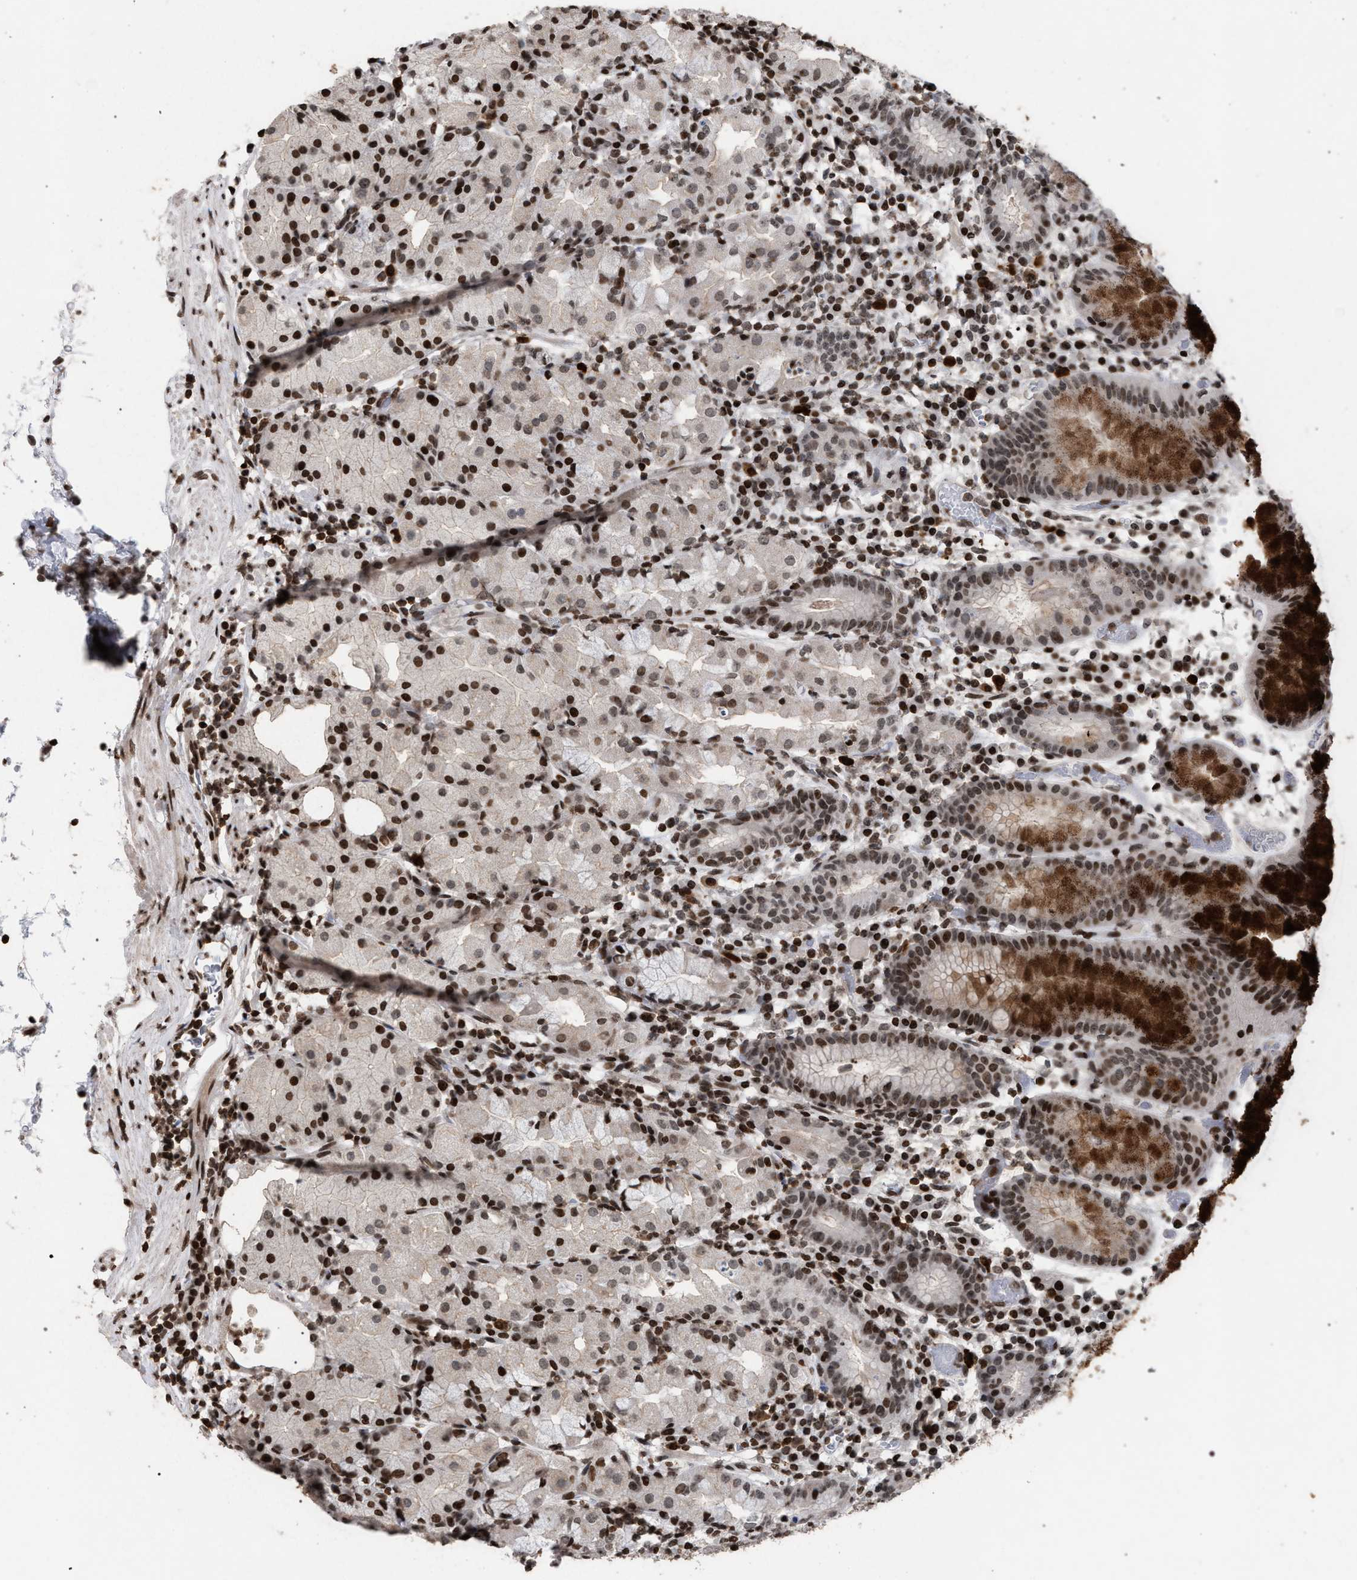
{"staining": {"intensity": "strong", "quantity": ">75%", "location": "cytoplasmic/membranous,nuclear"}, "tissue": "stomach", "cell_type": "Glandular cells", "image_type": "normal", "snomed": [{"axis": "morphology", "description": "Normal tissue, NOS"}, {"axis": "topography", "description": "Stomach"}, {"axis": "topography", "description": "Stomach, lower"}], "caption": "IHC staining of benign stomach, which displays high levels of strong cytoplasmic/membranous,nuclear positivity in approximately >75% of glandular cells indicating strong cytoplasmic/membranous,nuclear protein expression. The staining was performed using DAB (3,3'-diaminobenzidine) (brown) for protein detection and nuclei were counterstained in hematoxylin (blue).", "gene": "FOXD3", "patient": {"sex": "female", "age": 75}}